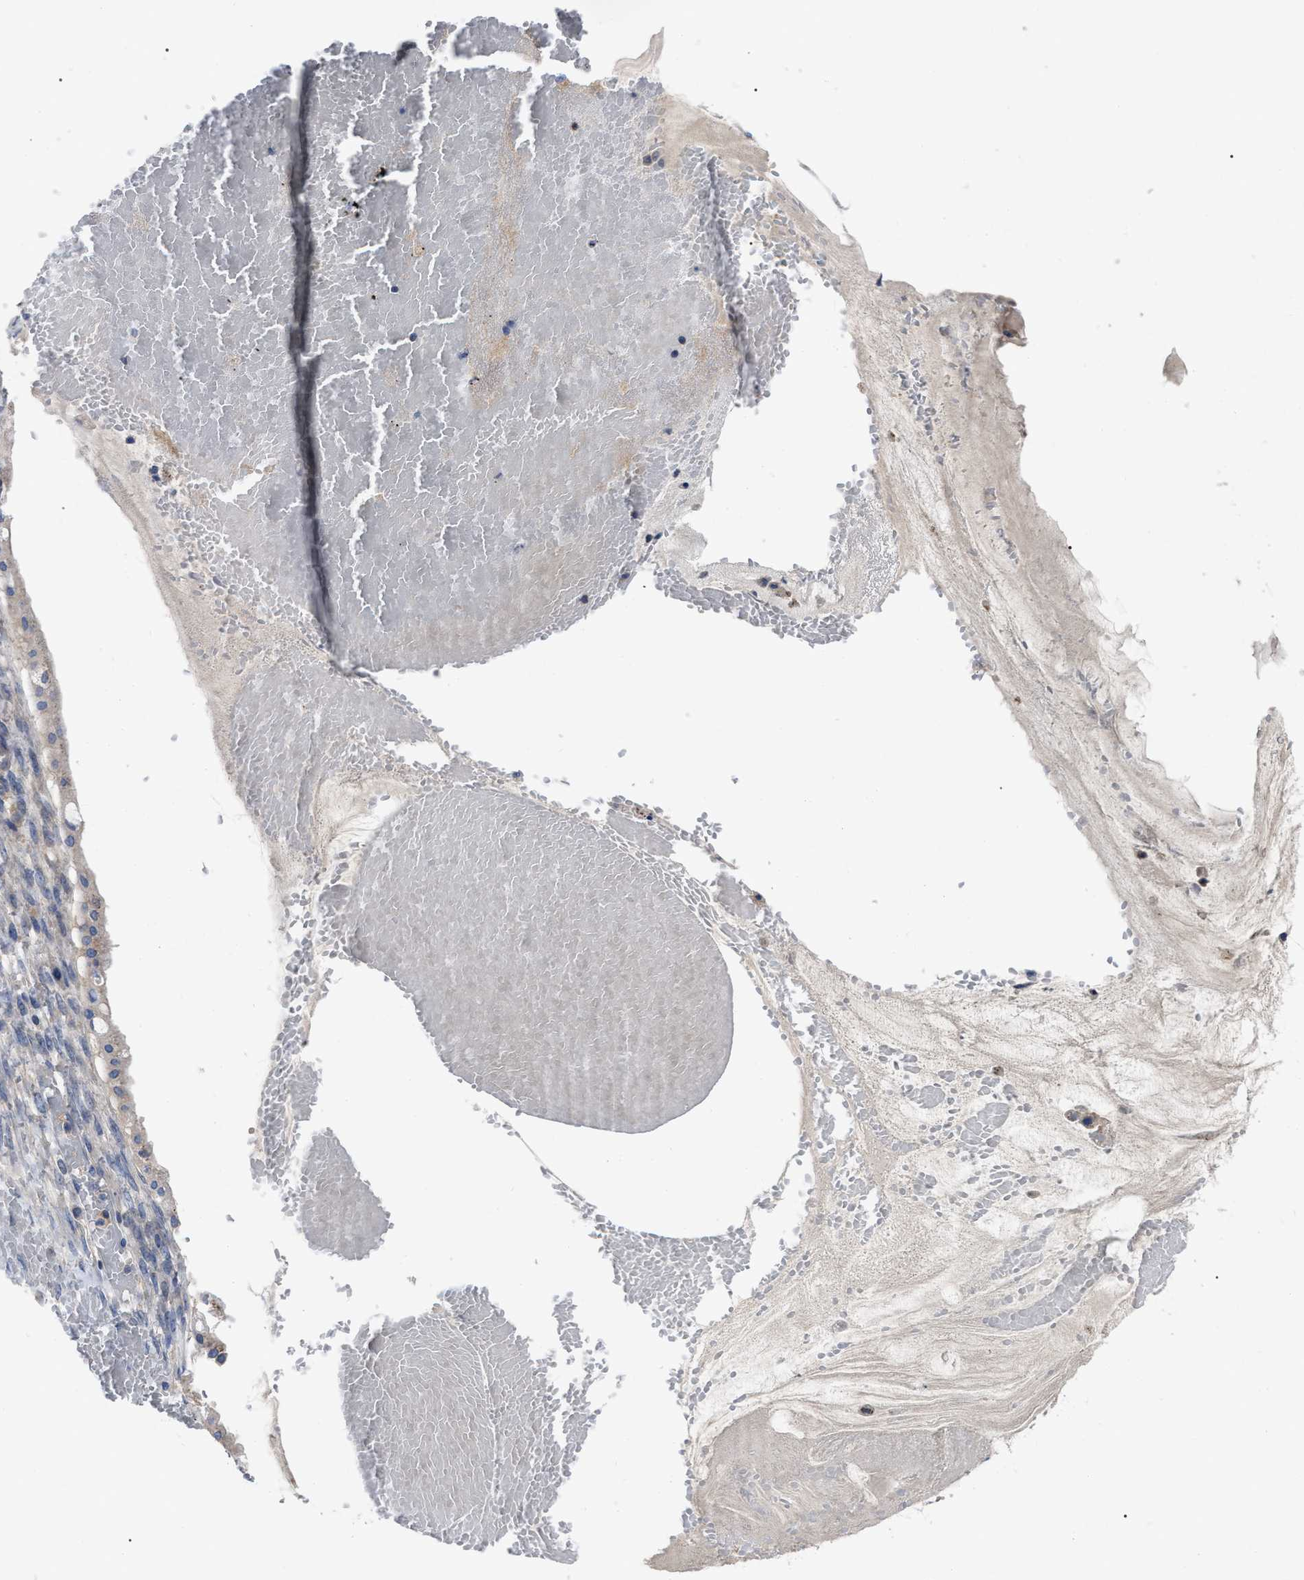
{"staining": {"intensity": "negative", "quantity": "none", "location": "none"}, "tissue": "ovarian cancer", "cell_type": "Tumor cells", "image_type": "cancer", "snomed": [{"axis": "morphology", "description": "Cystadenocarcinoma, mucinous, NOS"}, {"axis": "topography", "description": "Ovary"}], "caption": "Tumor cells show no significant protein staining in mucinous cystadenocarcinoma (ovarian). (Immunohistochemistry, brightfield microscopy, high magnification).", "gene": "RAP1GDS1", "patient": {"sex": "female", "age": 73}}